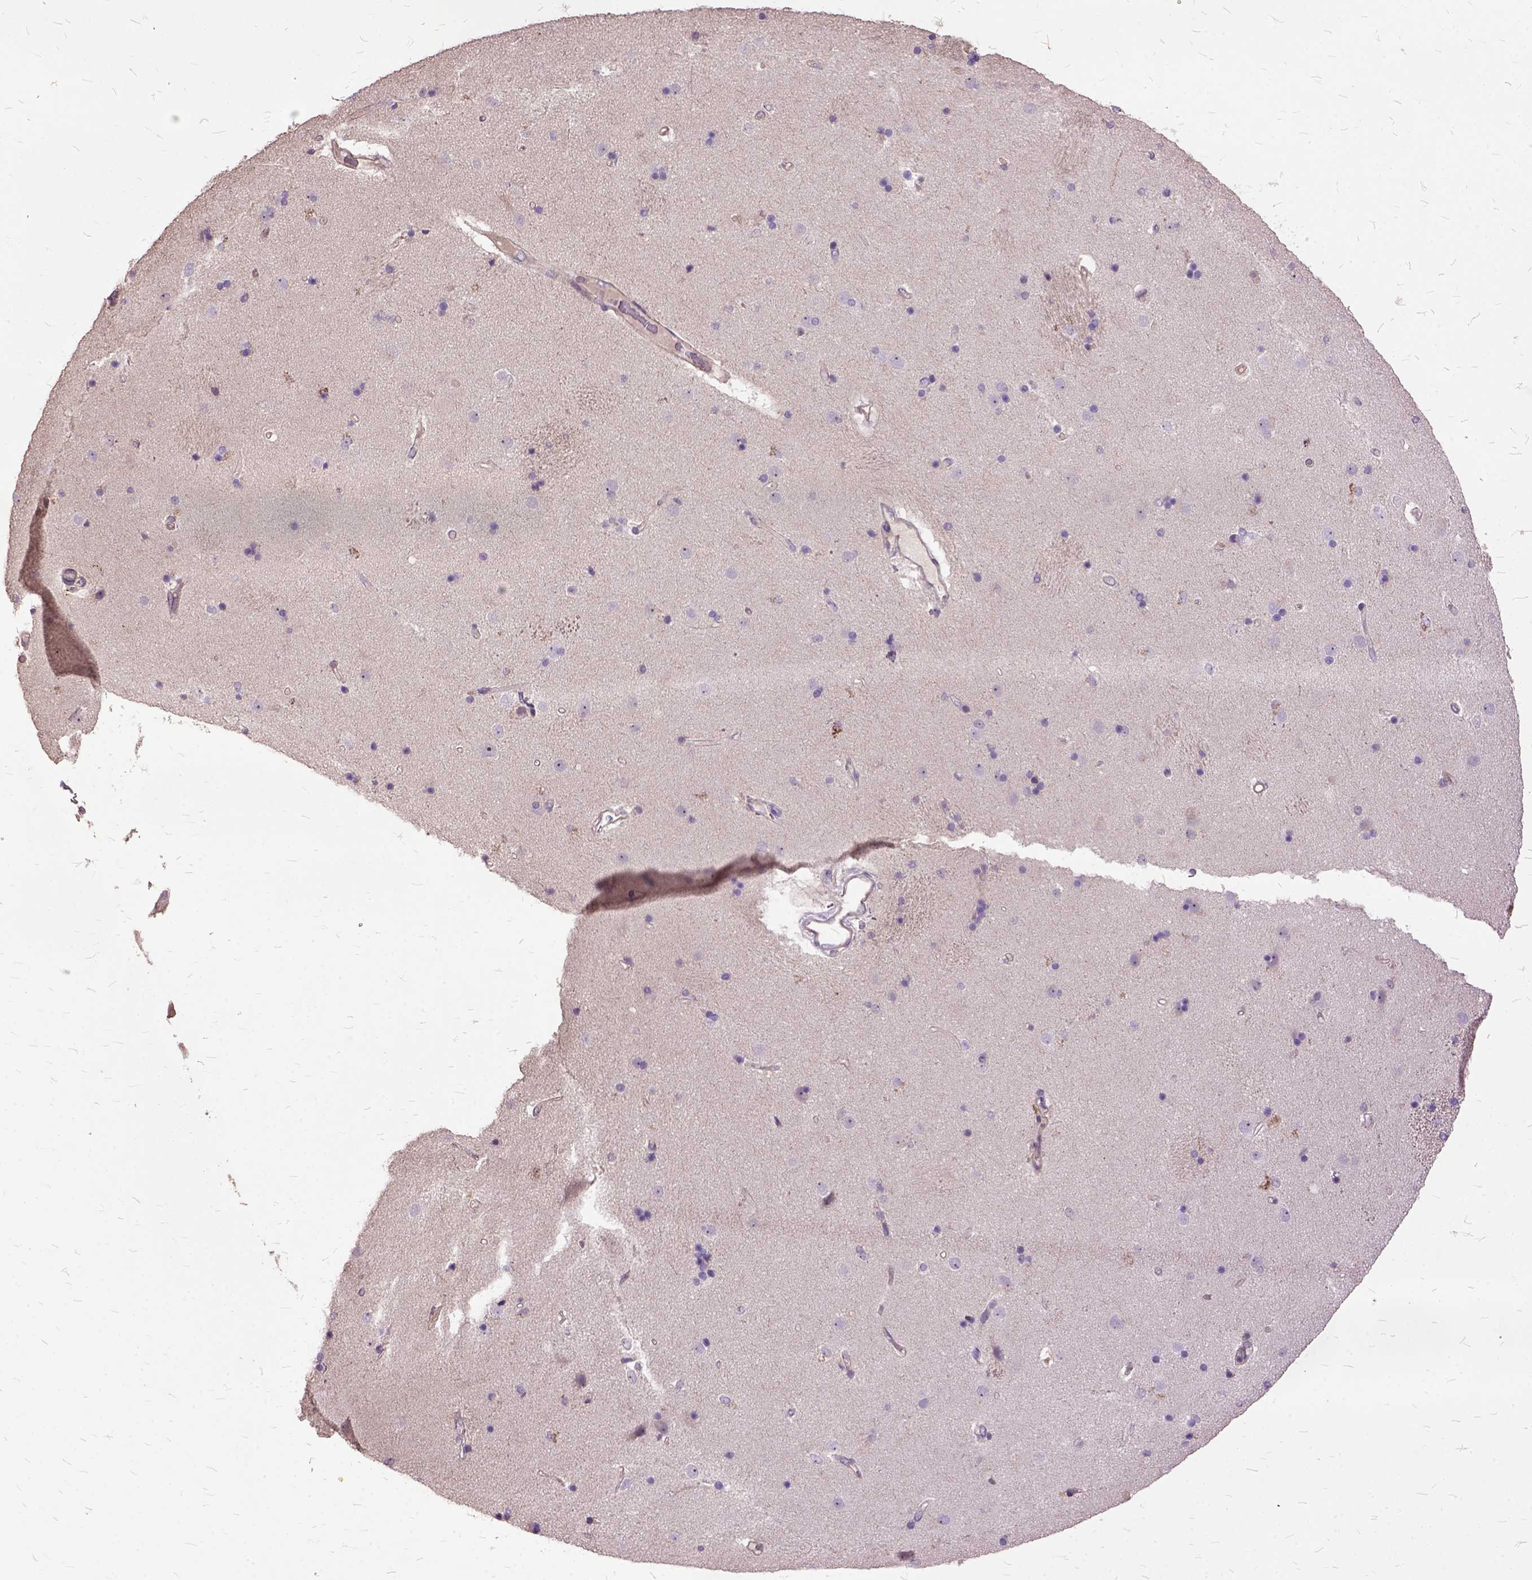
{"staining": {"intensity": "negative", "quantity": "none", "location": "none"}, "tissue": "caudate", "cell_type": "Glial cells", "image_type": "normal", "snomed": [{"axis": "morphology", "description": "Normal tissue, NOS"}, {"axis": "topography", "description": "Lateral ventricle wall"}], "caption": "Immunohistochemistry (IHC) image of benign caudate stained for a protein (brown), which shows no positivity in glial cells.", "gene": "AREG", "patient": {"sex": "female", "age": 71}}